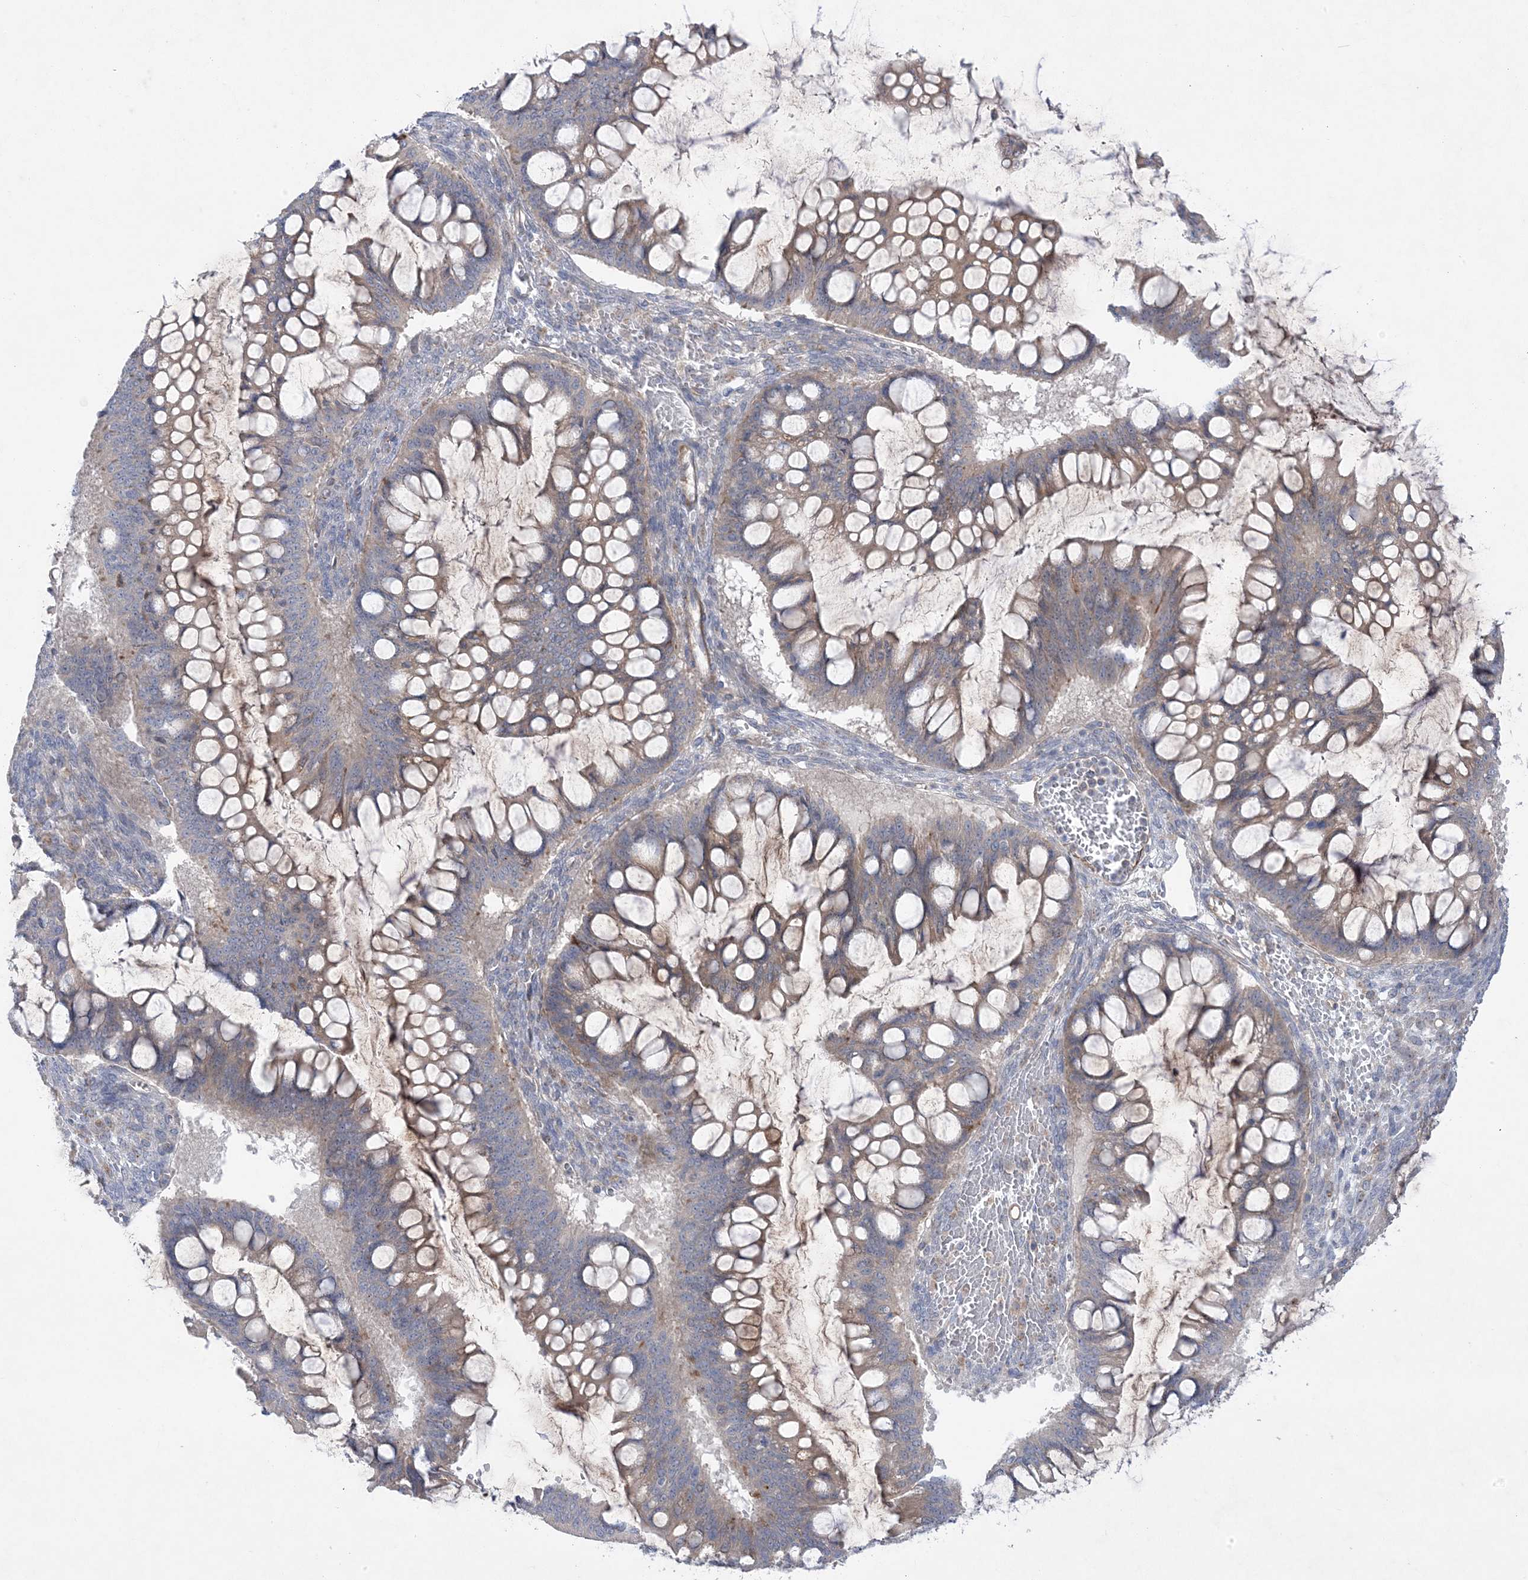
{"staining": {"intensity": "weak", "quantity": "25%-75%", "location": "cytoplasmic/membranous"}, "tissue": "ovarian cancer", "cell_type": "Tumor cells", "image_type": "cancer", "snomed": [{"axis": "morphology", "description": "Cystadenocarcinoma, mucinous, NOS"}, {"axis": "topography", "description": "Ovary"}], "caption": "Human mucinous cystadenocarcinoma (ovarian) stained with a protein marker displays weak staining in tumor cells.", "gene": "ANAPC1", "patient": {"sex": "female", "age": 73}}